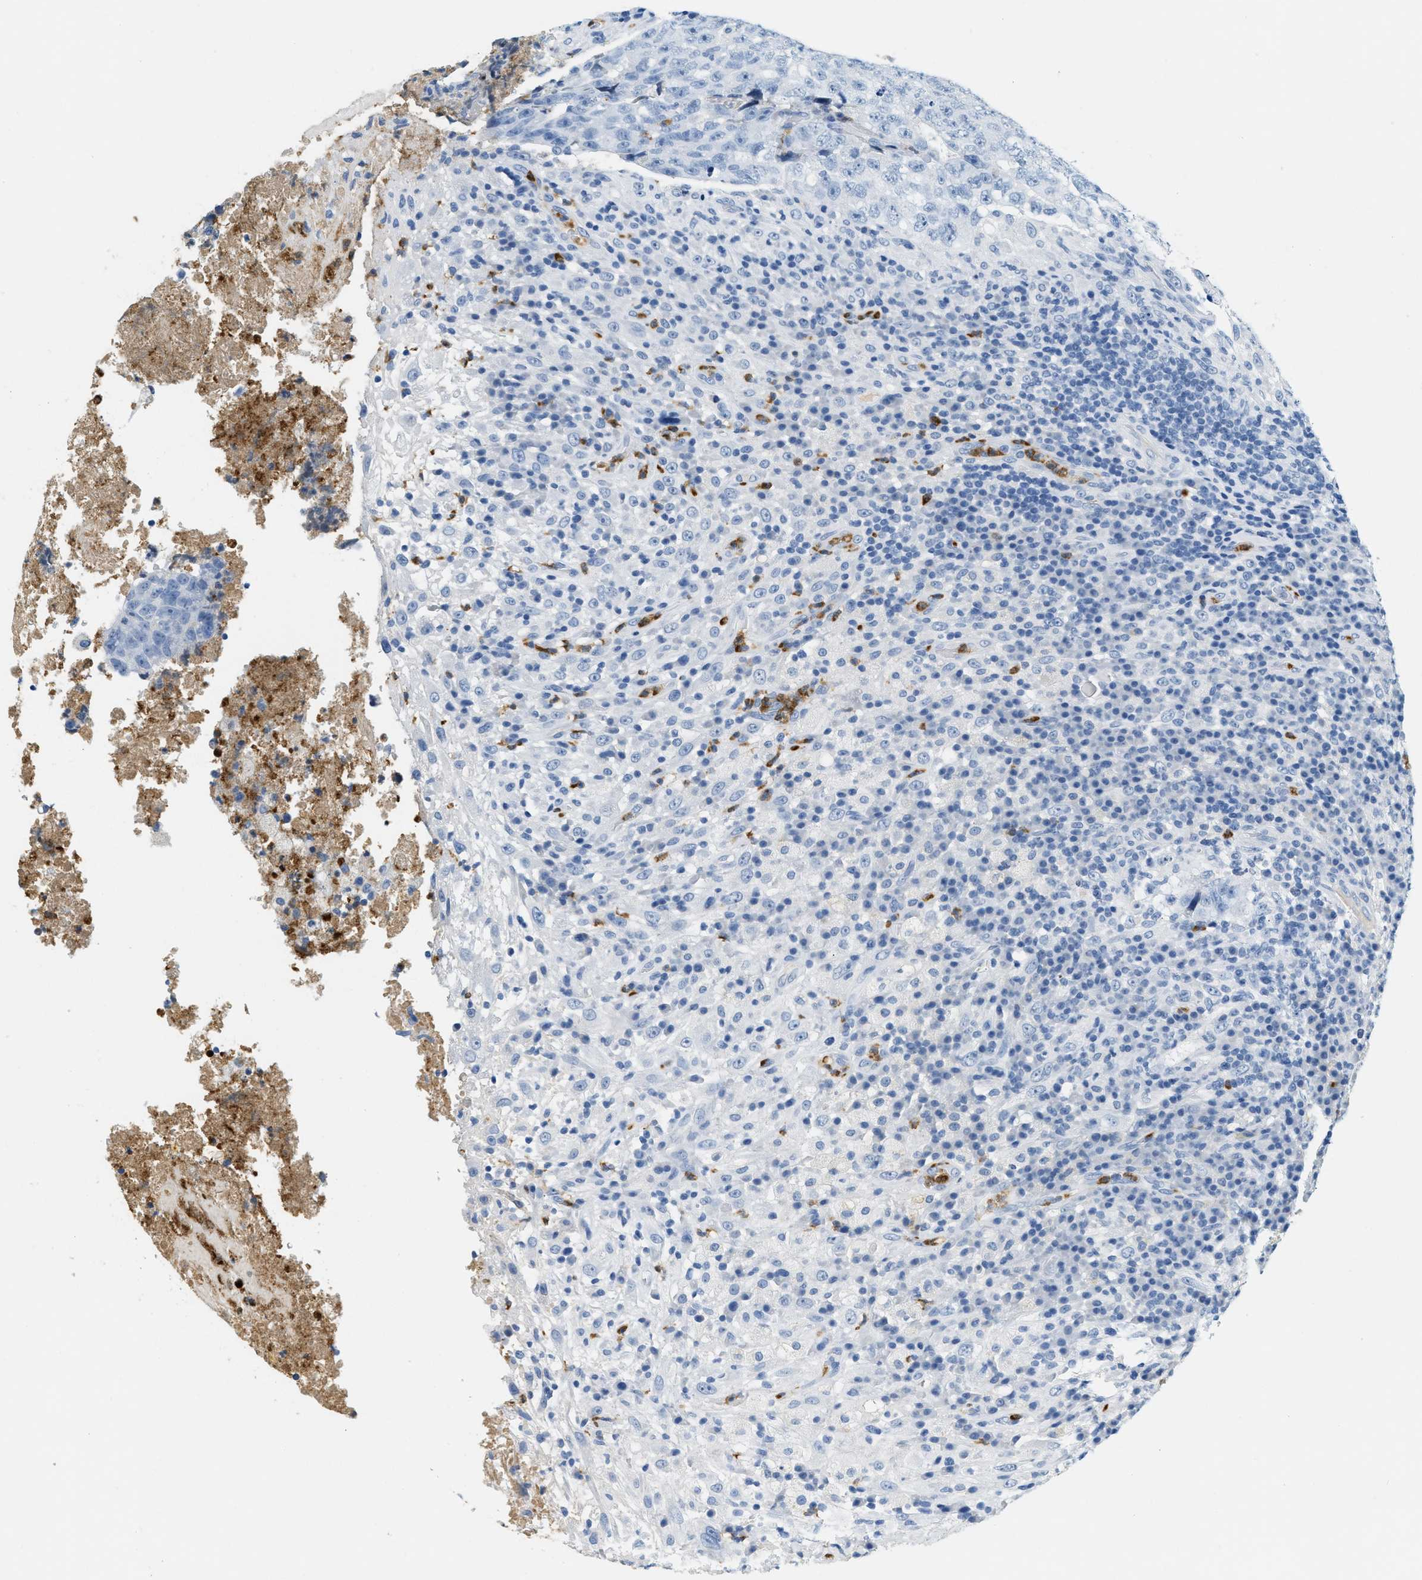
{"staining": {"intensity": "negative", "quantity": "none", "location": "none"}, "tissue": "testis cancer", "cell_type": "Tumor cells", "image_type": "cancer", "snomed": [{"axis": "morphology", "description": "Necrosis, NOS"}, {"axis": "morphology", "description": "Carcinoma, Embryonal, NOS"}, {"axis": "topography", "description": "Testis"}], "caption": "There is no significant expression in tumor cells of testis embryonal carcinoma.", "gene": "LCN2", "patient": {"sex": "male", "age": 19}}